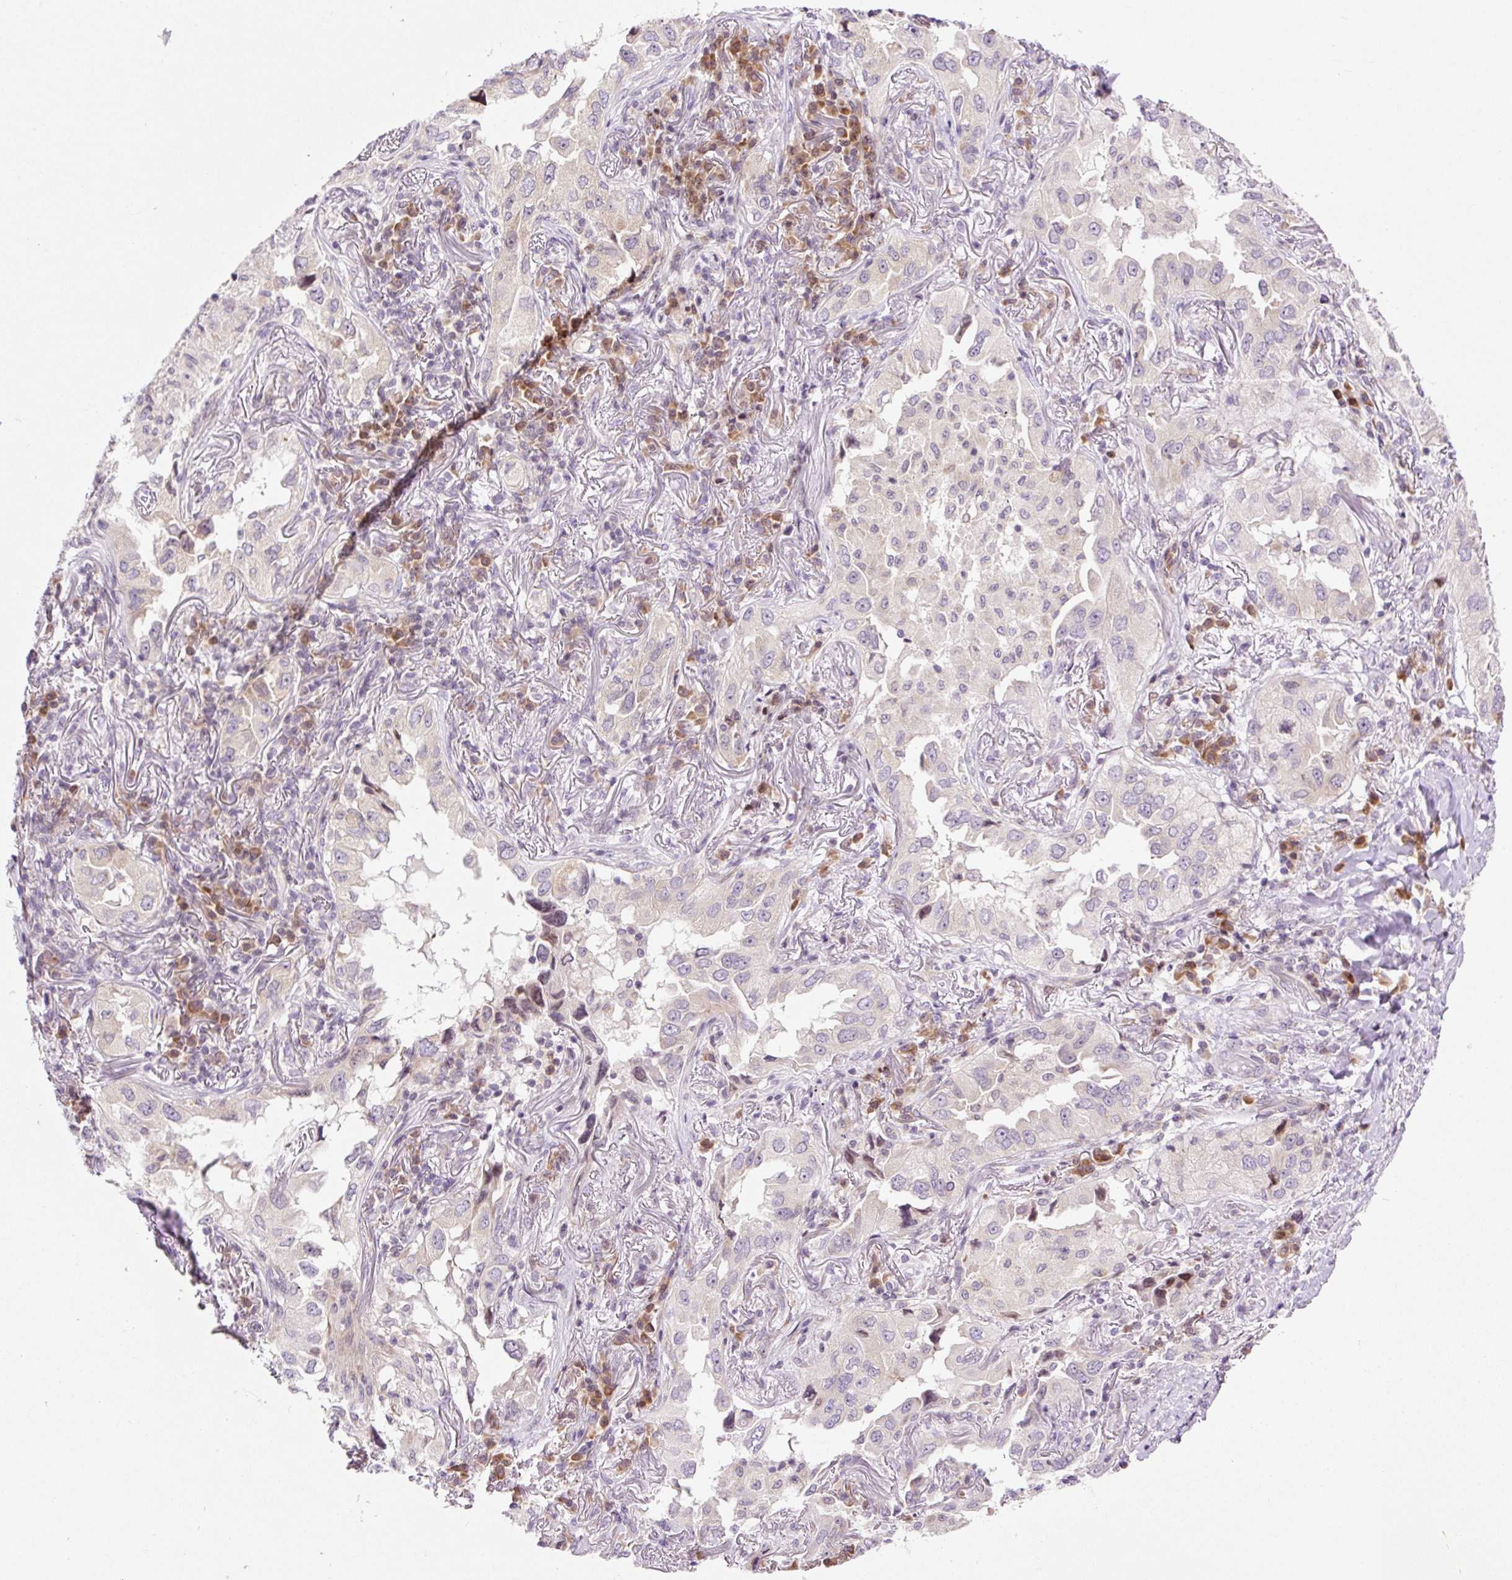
{"staining": {"intensity": "negative", "quantity": "none", "location": "none"}, "tissue": "lung cancer", "cell_type": "Tumor cells", "image_type": "cancer", "snomed": [{"axis": "morphology", "description": "Adenocarcinoma, NOS"}, {"axis": "topography", "description": "Lung"}], "caption": "There is no significant staining in tumor cells of lung cancer.", "gene": "RPL41", "patient": {"sex": "female", "age": 69}}